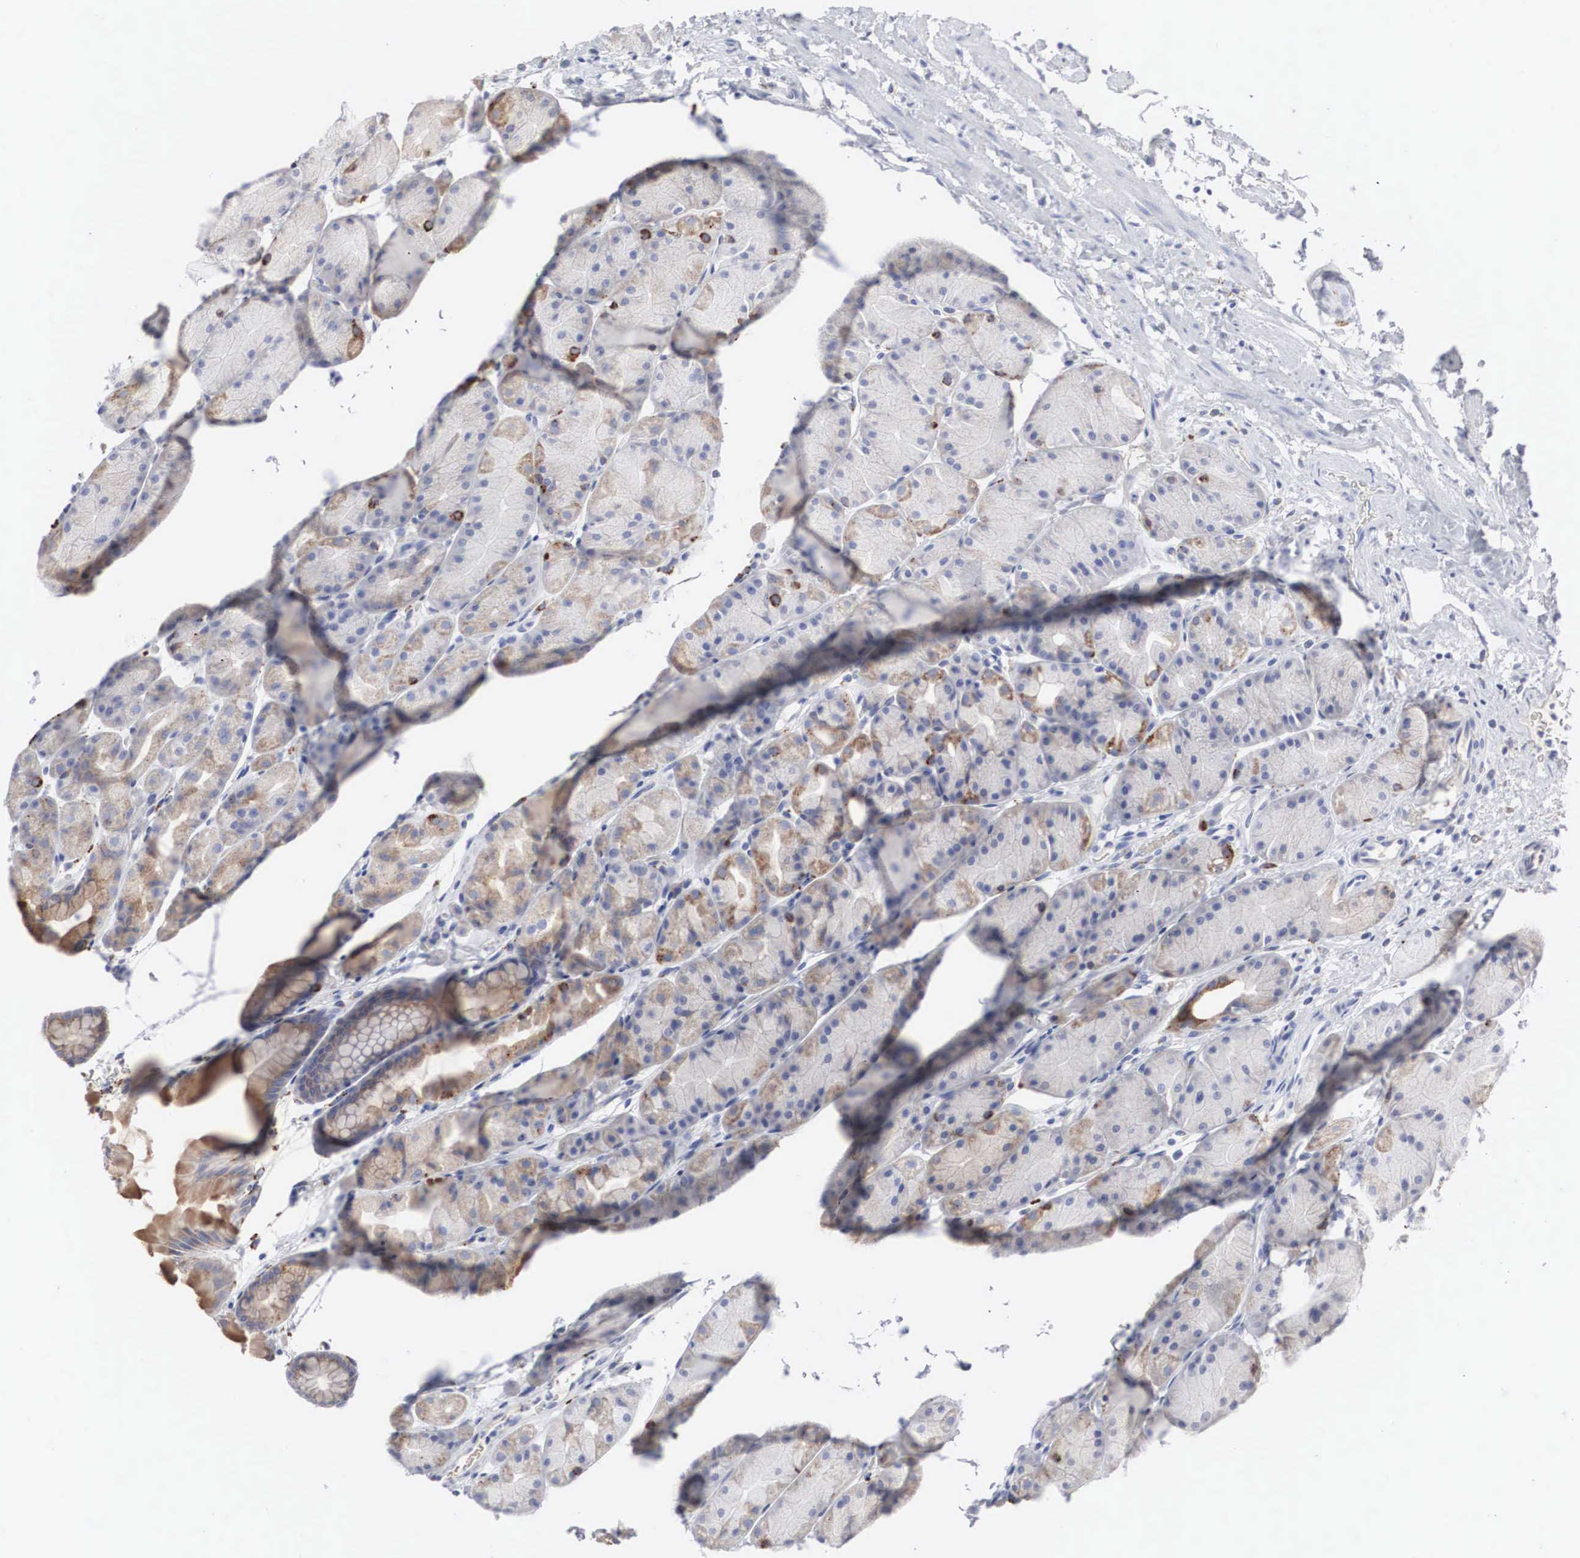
{"staining": {"intensity": "moderate", "quantity": "25%-75%", "location": "cytoplasmic/membranous"}, "tissue": "stomach", "cell_type": "Glandular cells", "image_type": "normal", "snomed": [{"axis": "morphology", "description": "Adenocarcinoma, NOS"}, {"axis": "topography", "description": "Stomach, upper"}], "caption": "The photomicrograph reveals staining of benign stomach, revealing moderate cytoplasmic/membranous protein positivity (brown color) within glandular cells. The protein of interest is stained brown, and the nuclei are stained in blue (DAB (3,3'-diaminobenzidine) IHC with brightfield microscopy, high magnification).", "gene": "LGALS3BP", "patient": {"sex": "male", "age": 47}}